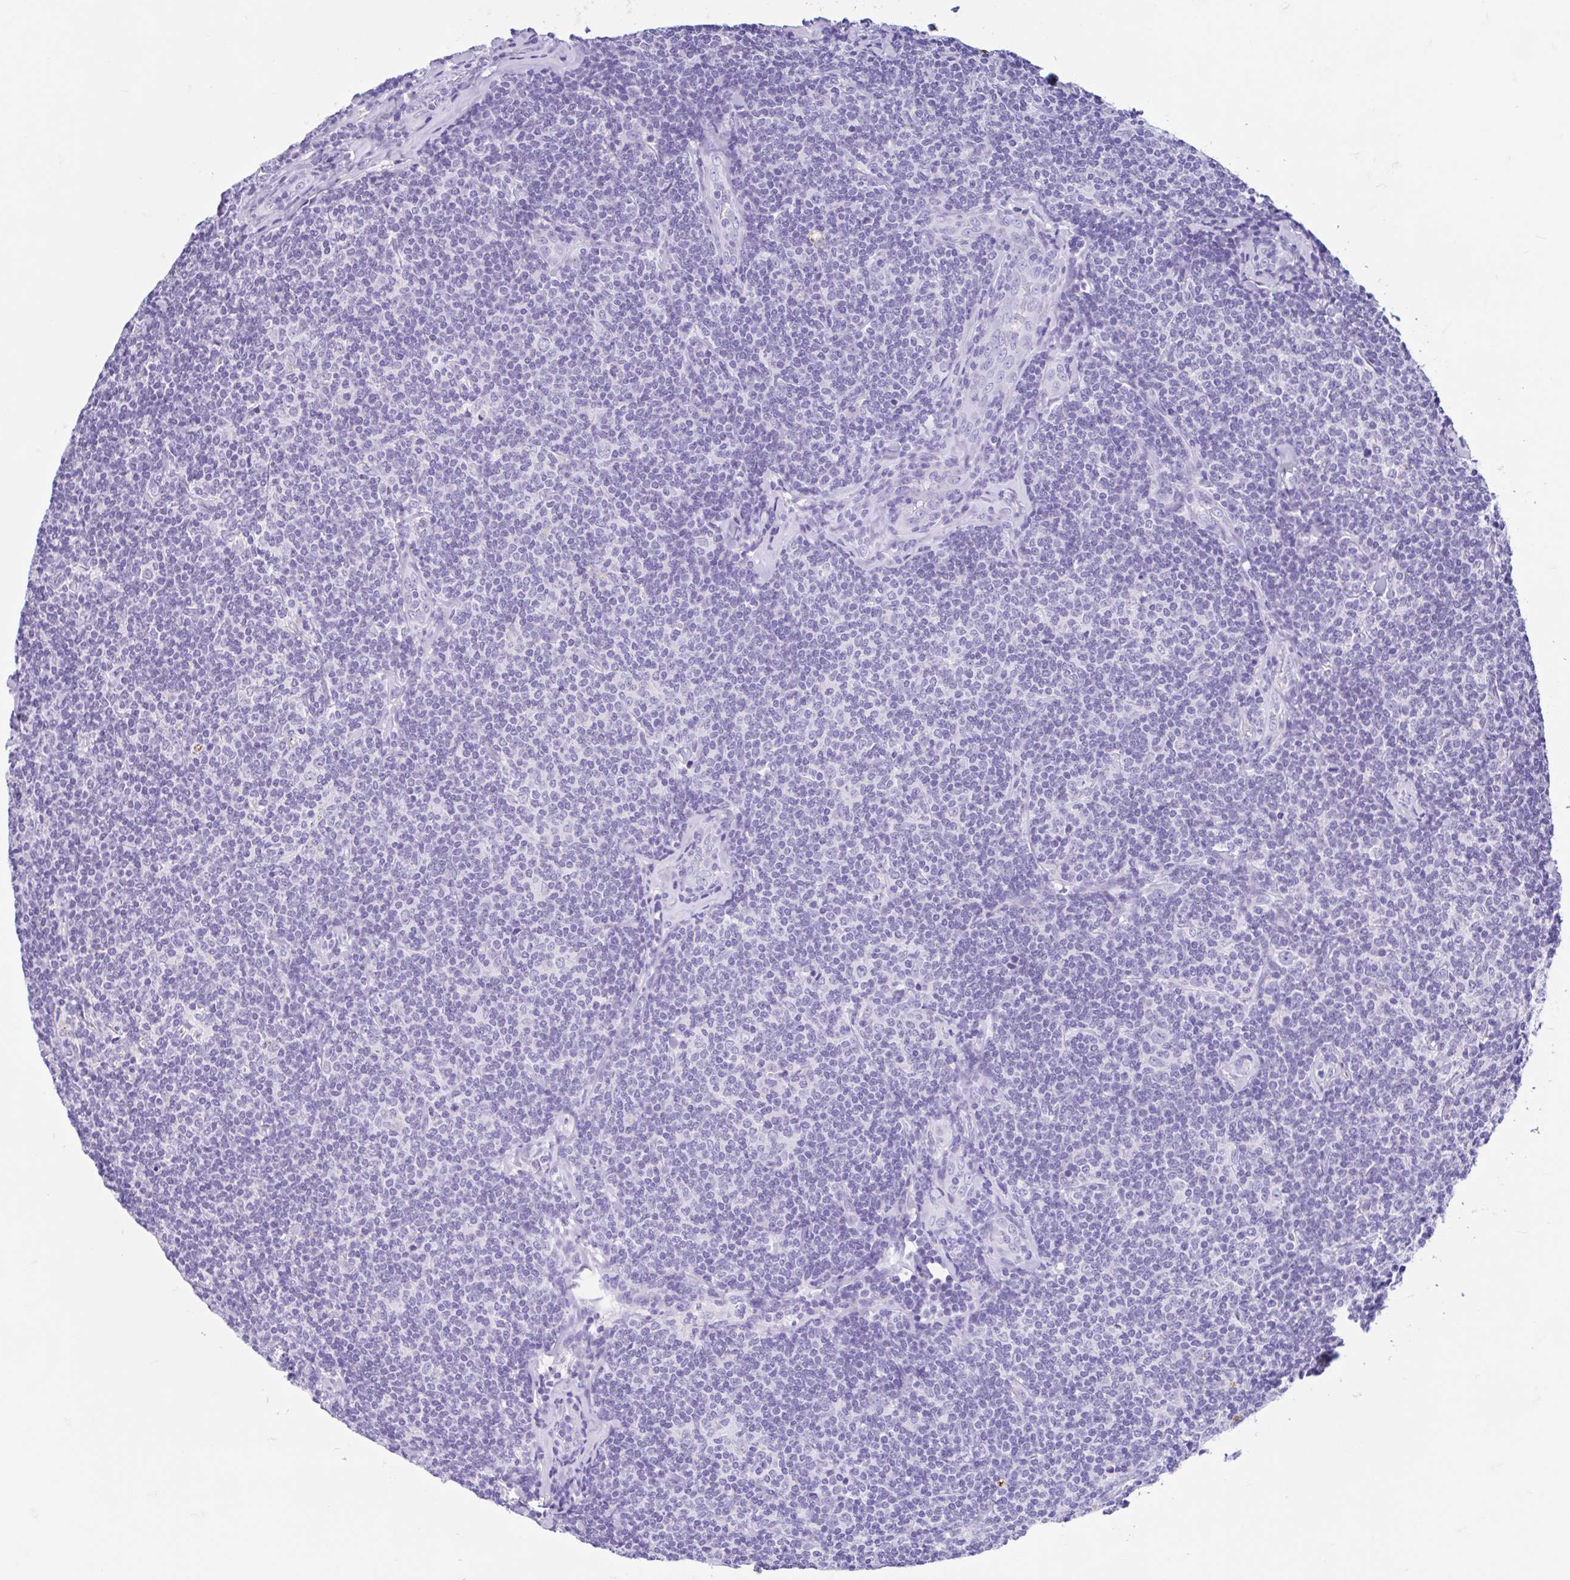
{"staining": {"intensity": "negative", "quantity": "none", "location": "none"}, "tissue": "lymphoma", "cell_type": "Tumor cells", "image_type": "cancer", "snomed": [{"axis": "morphology", "description": "Malignant lymphoma, non-Hodgkin's type, Low grade"}, {"axis": "topography", "description": "Lymph node"}], "caption": "This is an IHC micrograph of malignant lymphoma, non-Hodgkin's type (low-grade). There is no staining in tumor cells.", "gene": "OR4N4", "patient": {"sex": "female", "age": 56}}